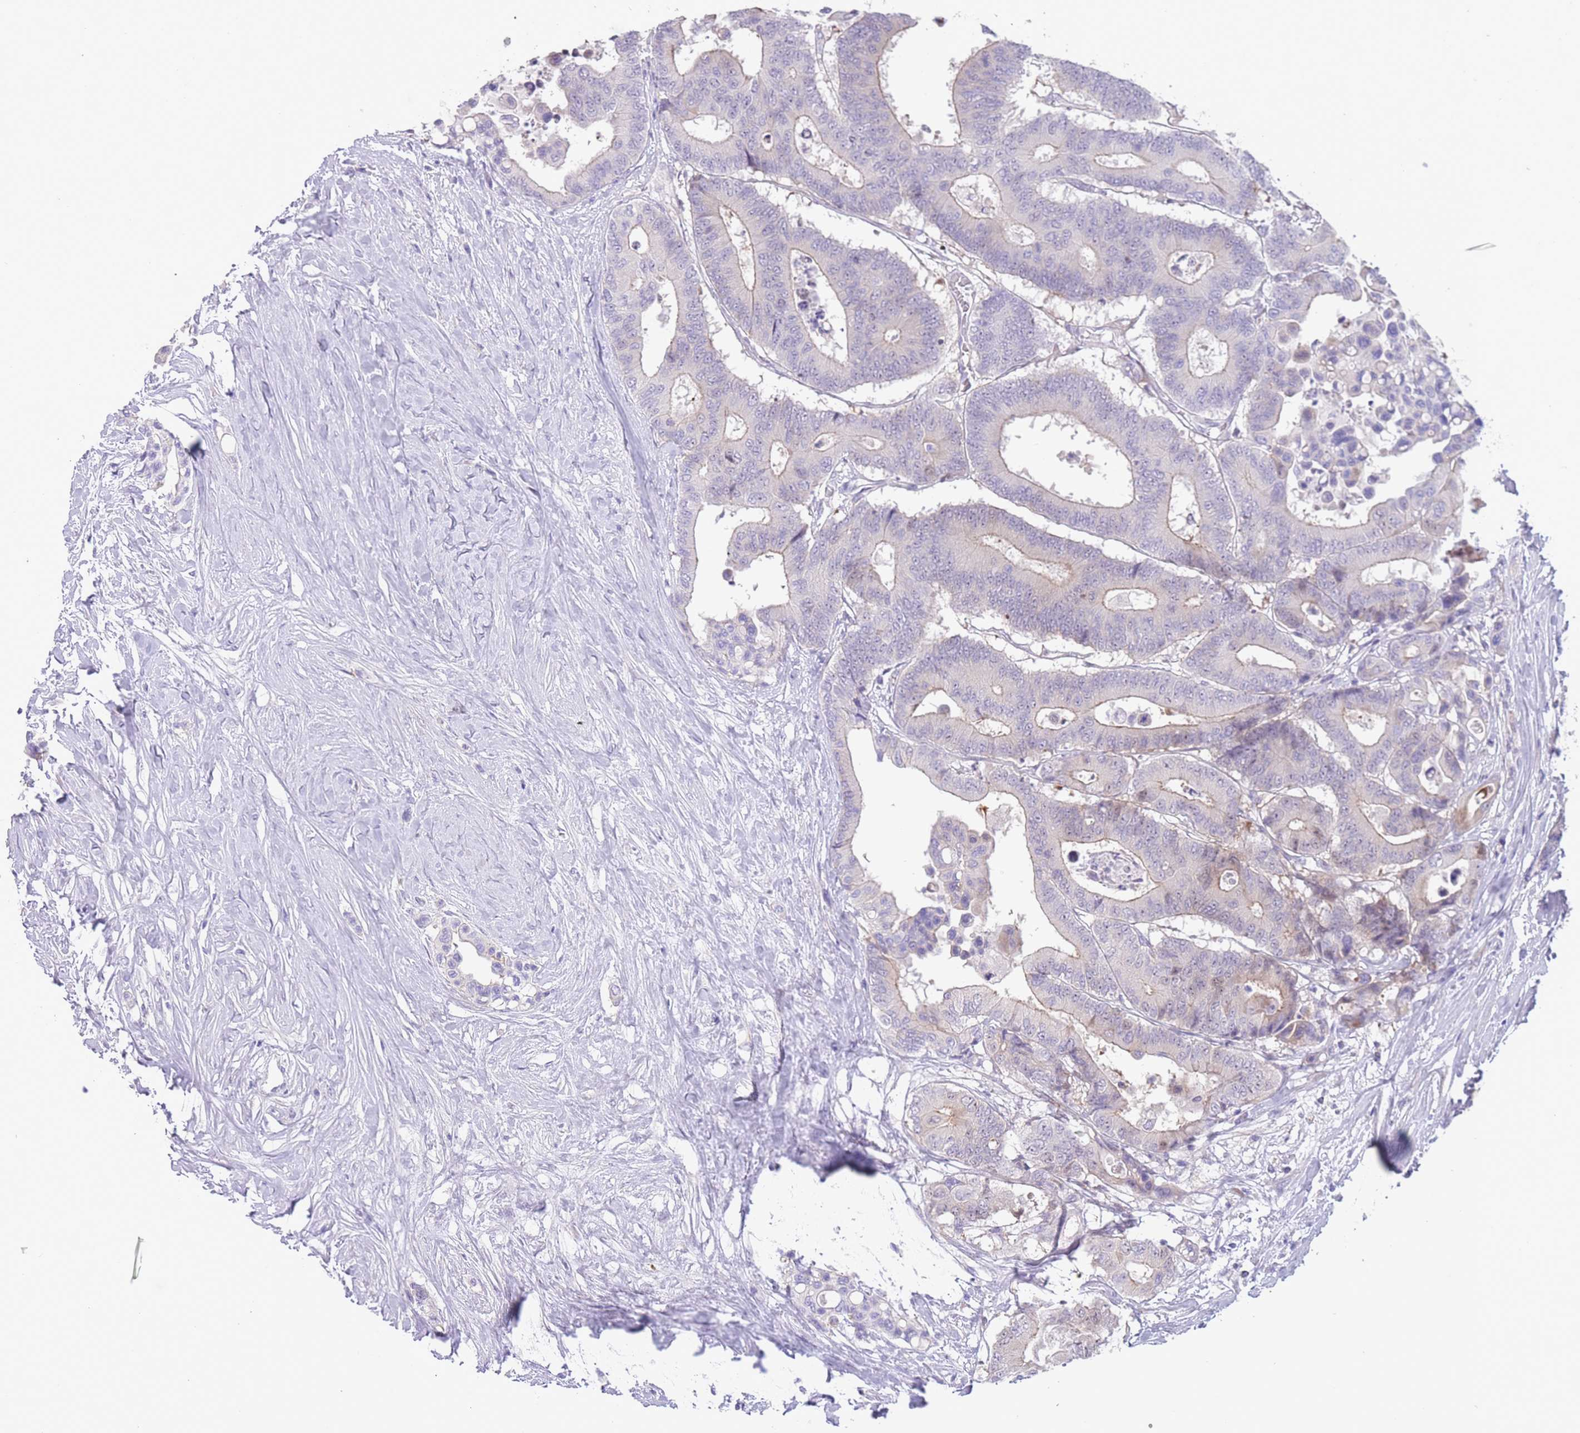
{"staining": {"intensity": "negative", "quantity": "none", "location": "none"}, "tissue": "colorectal cancer", "cell_type": "Tumor cells", "image_type": "cancer", "snomed": [{"axis": "morphology", "description": "Normal tissue, NOS"}, {"axis": "morphology", "description": "Adenocarcinoma, NOS"}, {"axis": "topography", "description": "Colon"}], "caption": "Tumor cells are negative for brown protein staining in colorectal cancer.", "gene": "IMPG1", "patient": {"sex": "male", "age": 82}}